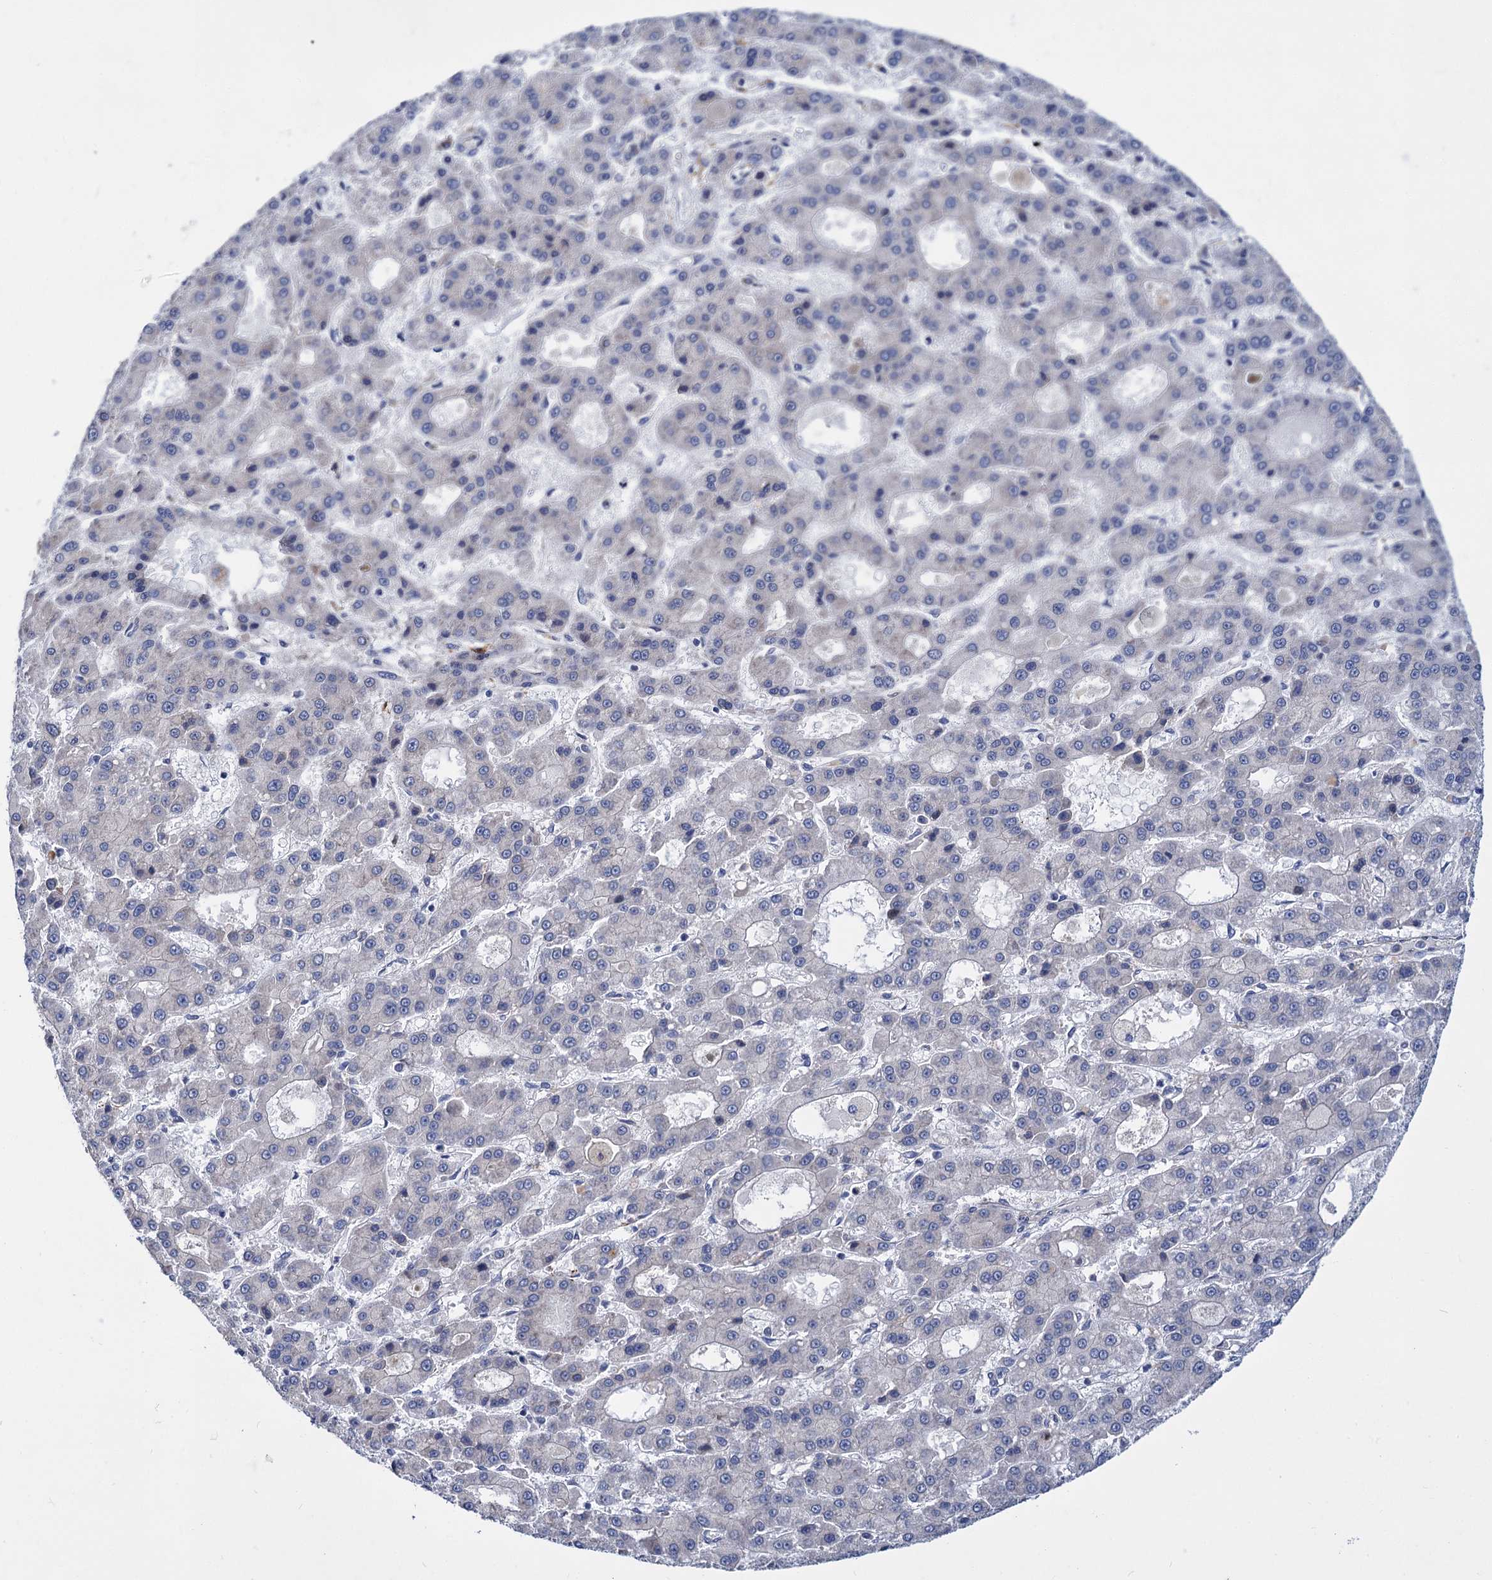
{"staining": {"intensity": "negative", "quantity": "none", "location": "none"}, "tissue": "liver cancer", "cell_type": "Tumor cells", "image_type": "cancer", "snomed": [{"axis": "morphology", "description": "Carcinoma, Hepatocellular, NOS"}, {"axis": "topography", "description": "Liver"}], "caption": "This is a image of immunohistochemistry (IHC) staining of liver hepatocellular carcinoma, which shows no staining in tumor cells. (DAB (3,3'-diaminobenzidine) immunohistochemistry (IHC) visualized using brightfield microscopy, high magnification).", "gene": "TRIM55", "patient": {"sex": "male", "age": 70}}